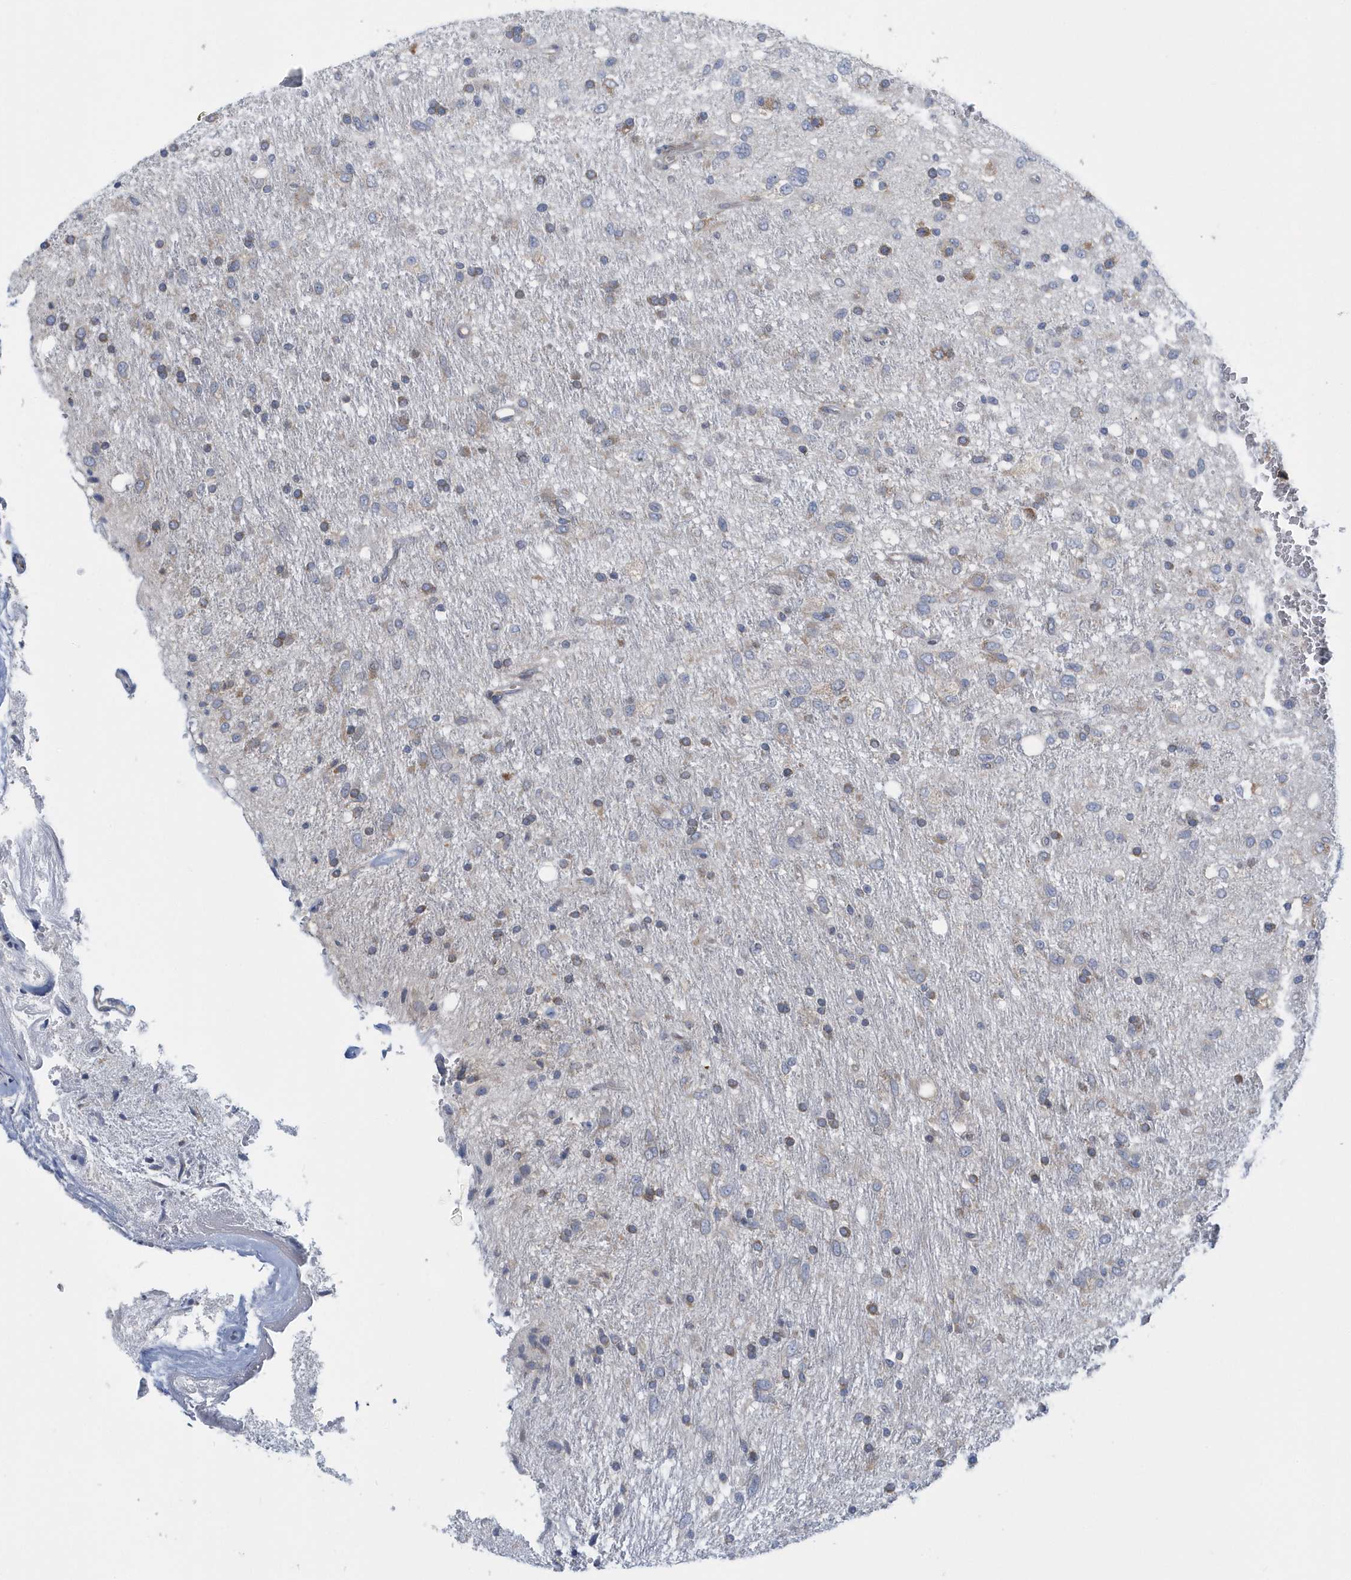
{"staining": {"intensity": "moderate", "quantity": "<25%", "location": "cytoplasmic/membranous"}, "tissue": "glioma", "cell_type": "Tumor cells", "image_type": "cancer", "snomed": [{"axis": "morphology", "description": "Glioma, malignant, Low grade"}, {"axis": "topography", "description": "Brain"}], "caption": "Human malignant glioma (low-grade) stained with a brown dye demonstrates moderate cytoplasmic/membranous positive positivity in about <25% of tumor cells.", "gene": "EIF3C", "patient": {"sex": "male", "age": 77}}